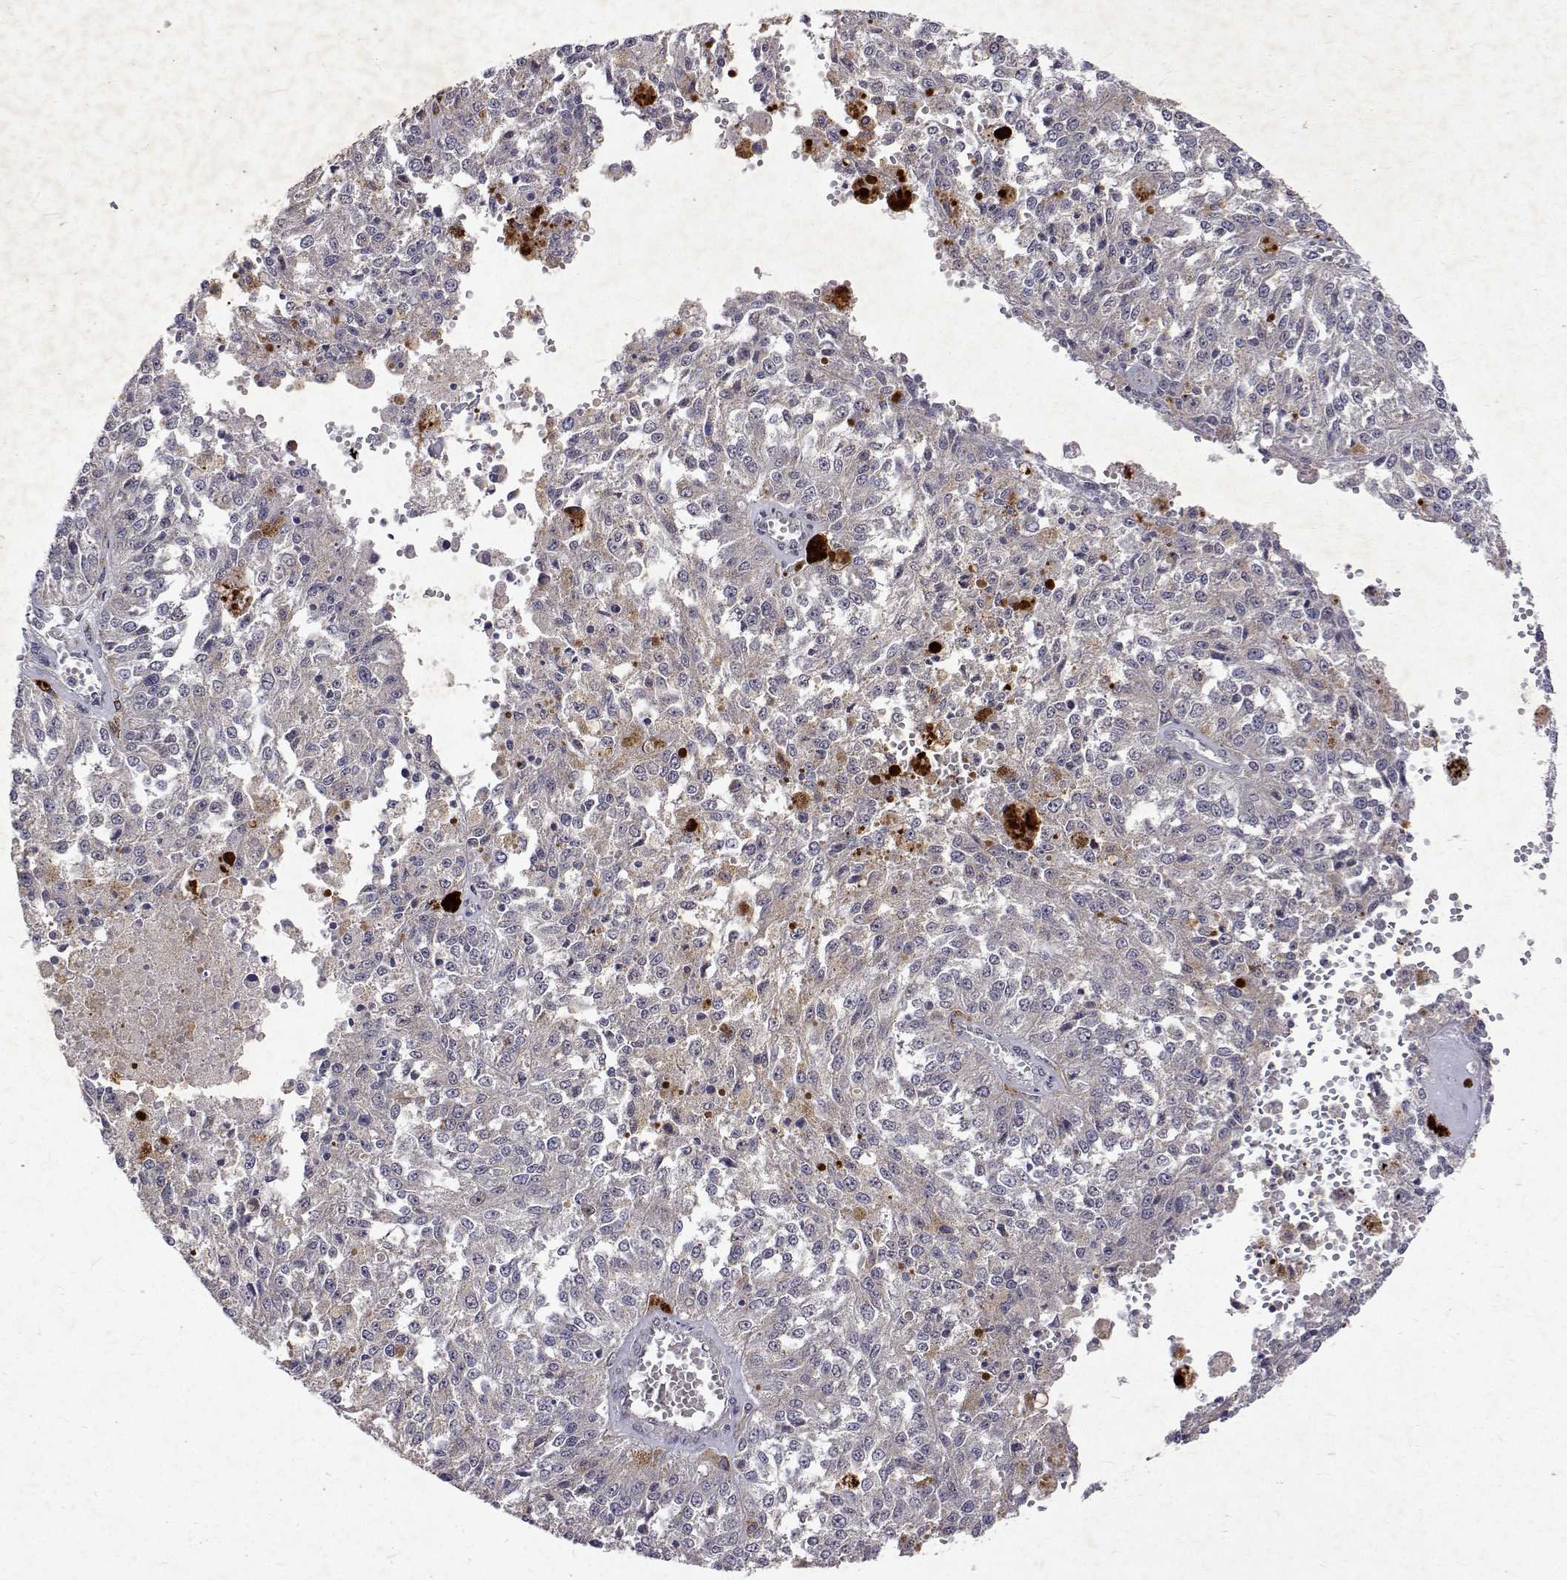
{"staining": {"intensity": "negative", "quantity": "none", "location": "none"}, "tissue": "melanoma", "cell_type": "Tumor cells", "image_type": "cancer", "snomed": [{"axis": "morphology", "description": "Malignant melanoma, Metastatic site"}, {"axis": "topography", "description": "Lymph node"}], "caption": "A high-resolution micrograph shows immunohistochemistry staining of melanoma, which demonstrates no significant expression in tumor cells.", "gene": "ALKBH8", "patient": {"sex": "female", "age": 64}}